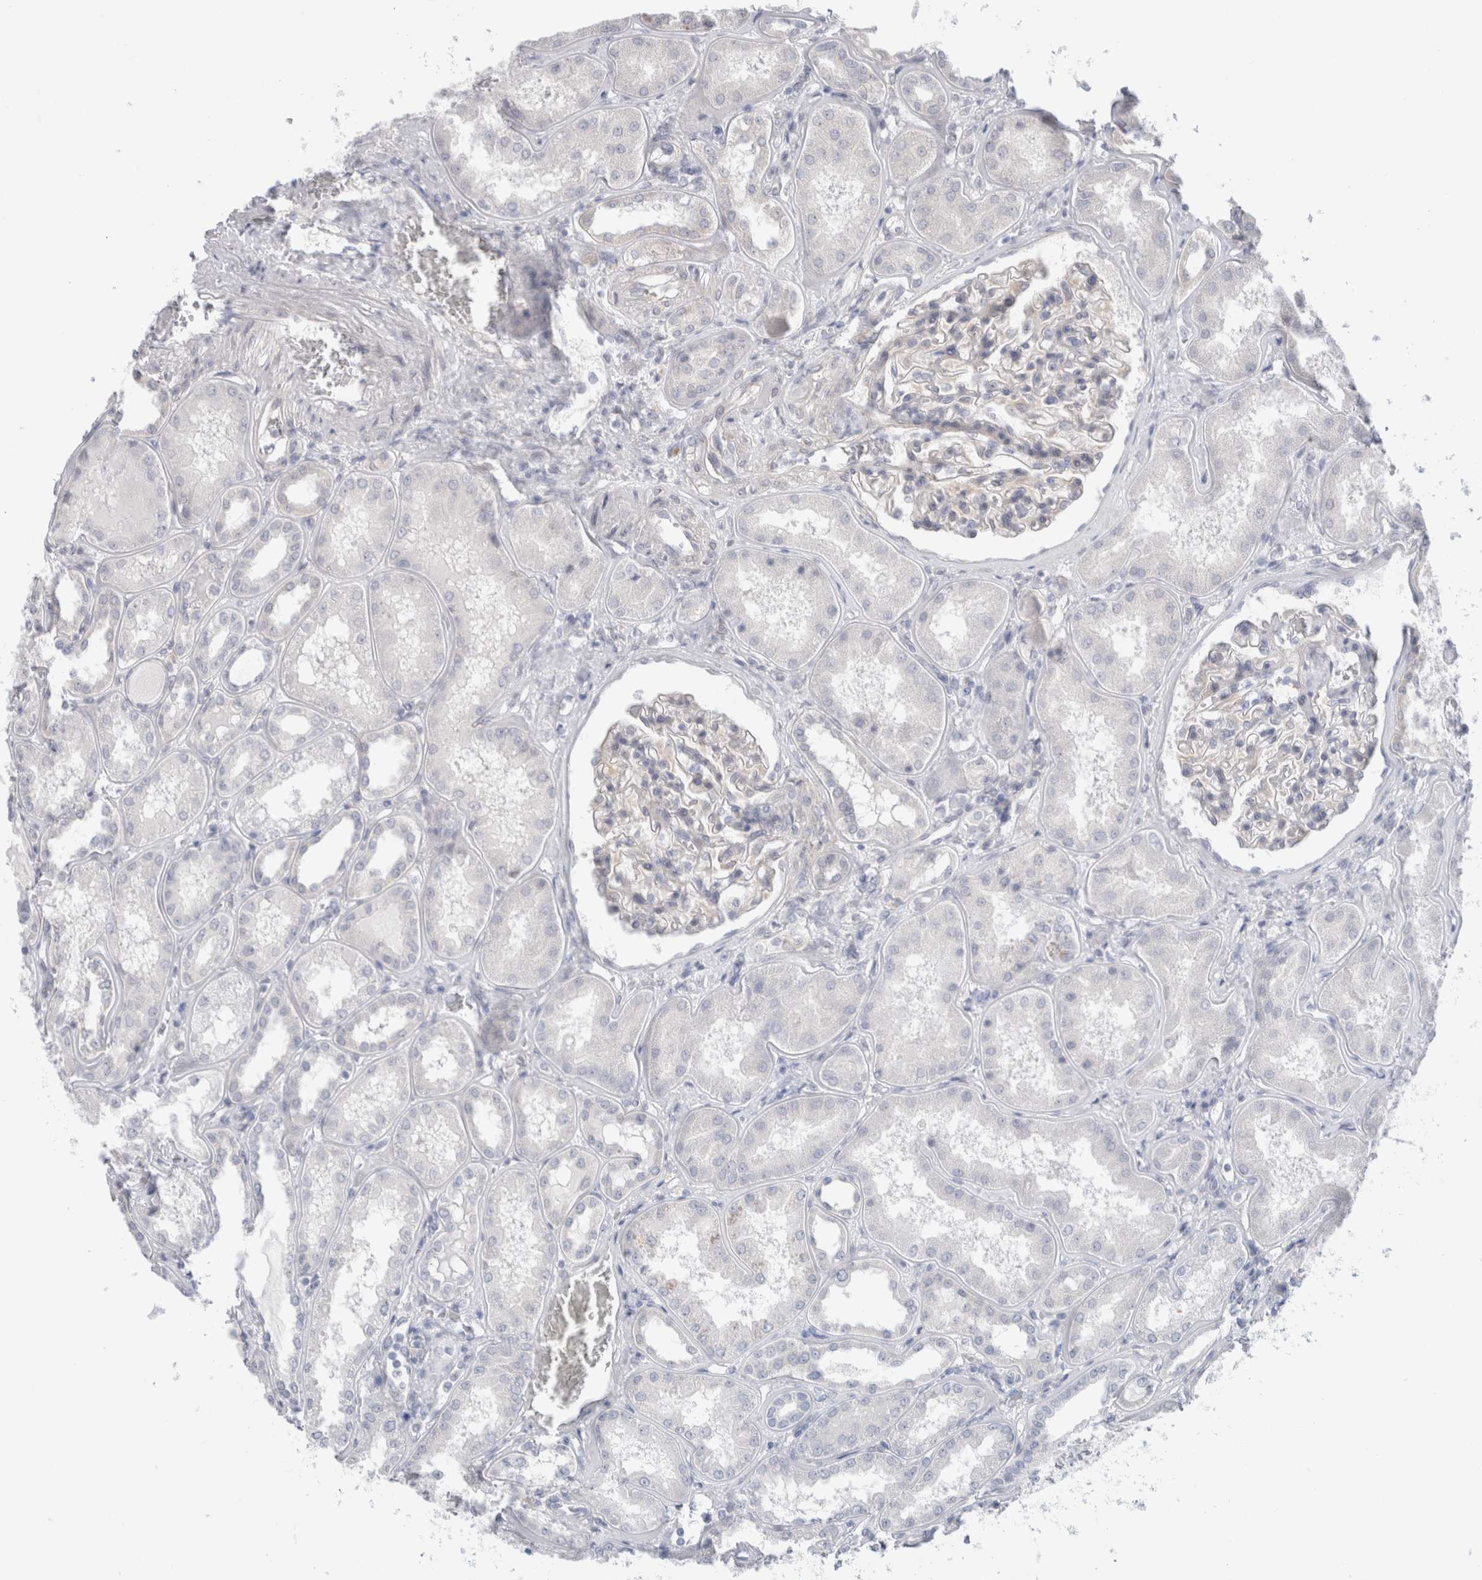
{"staining": {"intensity": "weak", "quantity": "<25%", "location": "cytoplasmic/membranous"}, "tissue": "kidney", "cell_type": "Cells in glomeruli", "image_type": "normal", "snomed": [{"axis": "morphology", "description": "Normal tissue, NOS"}, {"axis": "topography", "description": "Kidney"}], "caption": "High magnification brightfield microscopy of normal kidney stained with DAB (brown) and counterstained with hematoxylin (blue): cells in glomeruli show no significant staining. (Immunohistochemistry, brightfield microscopy, high magnification).", "gene": "BICD2", "patient": {"sex": "female", "age": 56}}